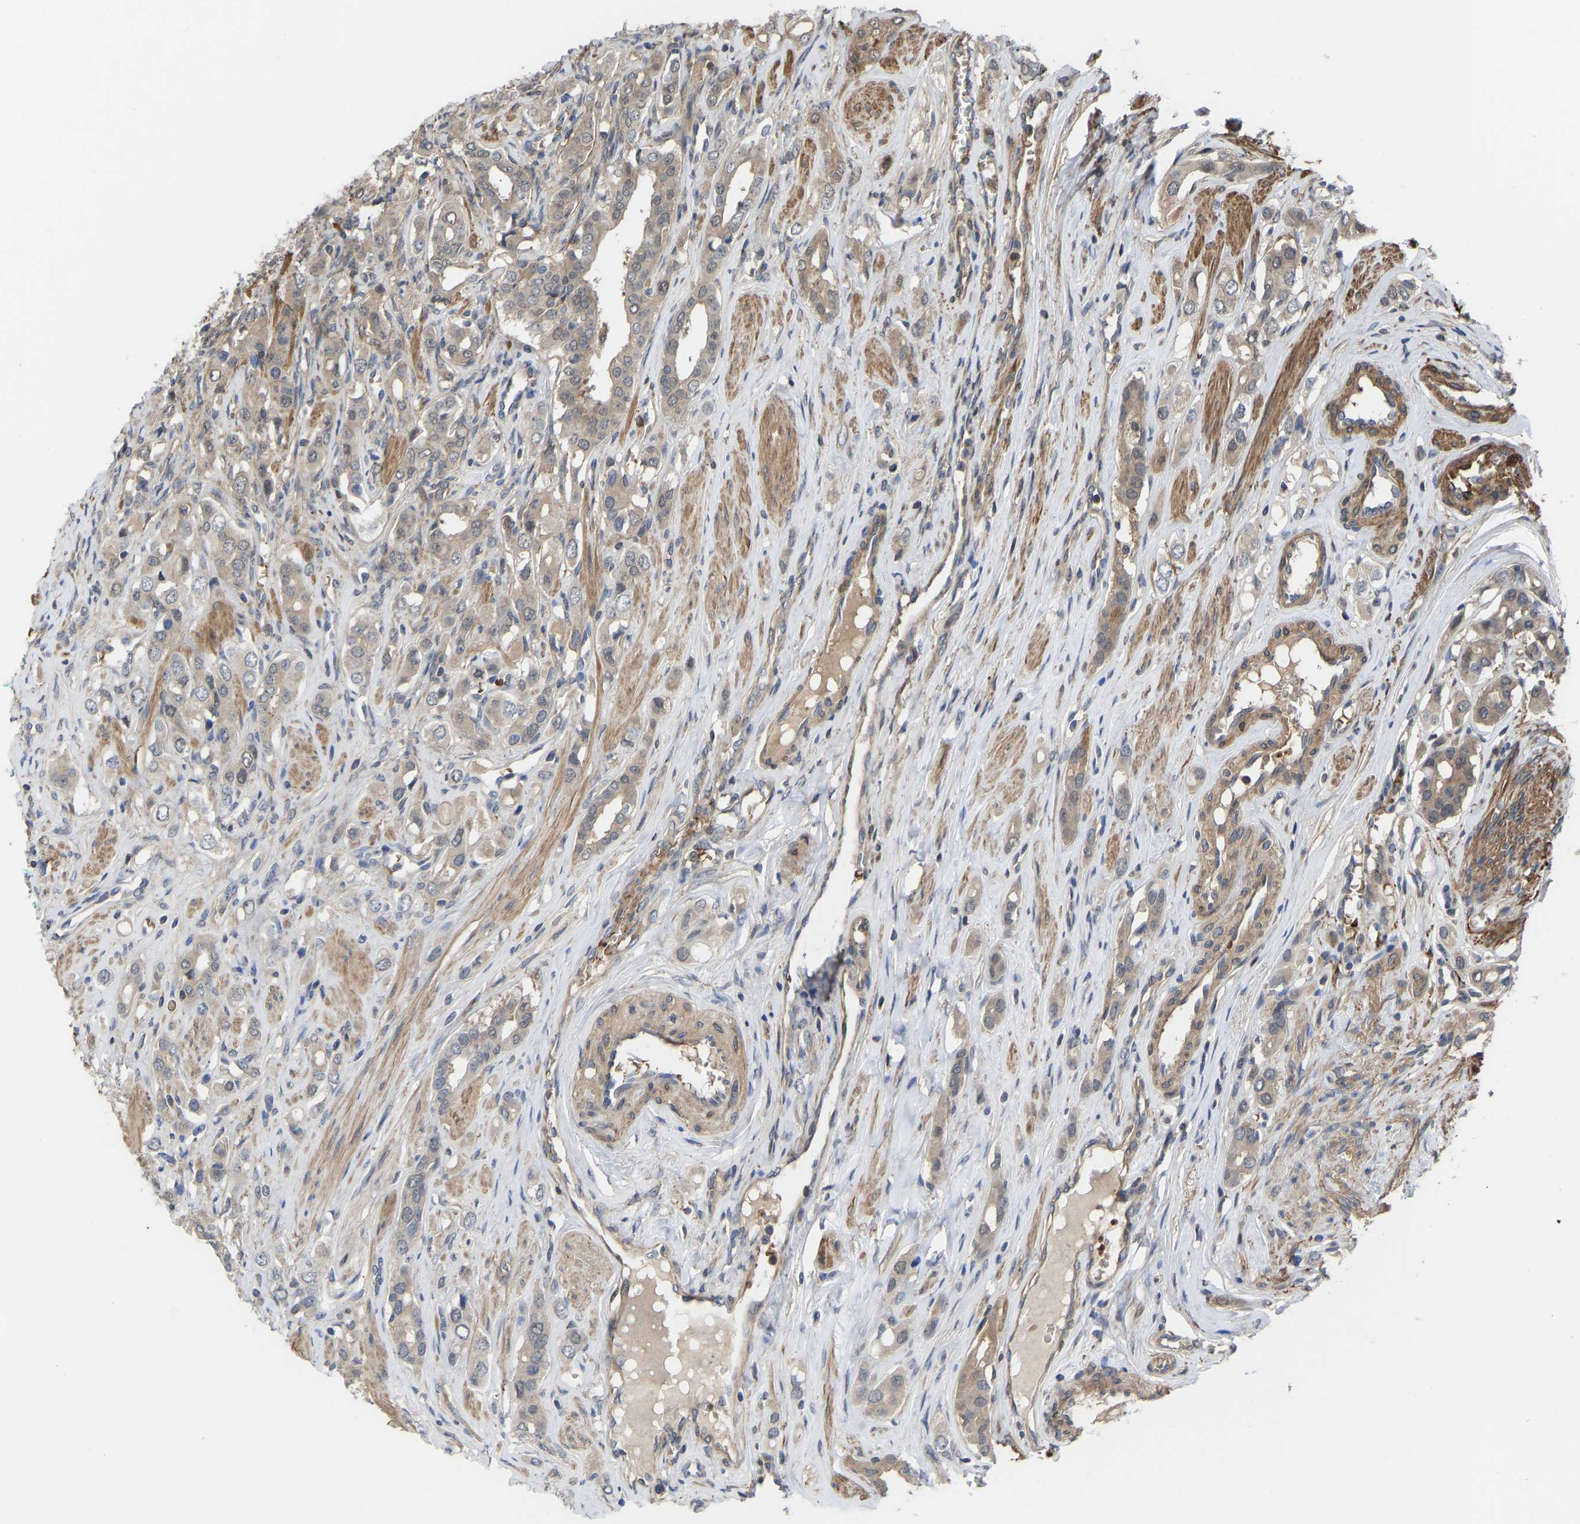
{"staining": {"intensity": "weak", "quantity": "25%-75%", "location": "cytoplasmic/membranous"}, "tissue": "prostate cancer", "cell_type": "Tumor cells", "image_type": "cancer", "snomed": [{"axis": "morphology", "description": "Adenocarcinoma, High grade"}, {"axis": "topography", "description": "Prostate"}], "caption": "Prostate cancer (adenocarcinoma (high-grade)) was stained to show a protein in brown. There is low levels of weak cytoplasmic/membranous expression in approximately 25%-75% of tumor cells.", "gene": "CYP7B1", "patient": {"sex": "male", "age": 52}}